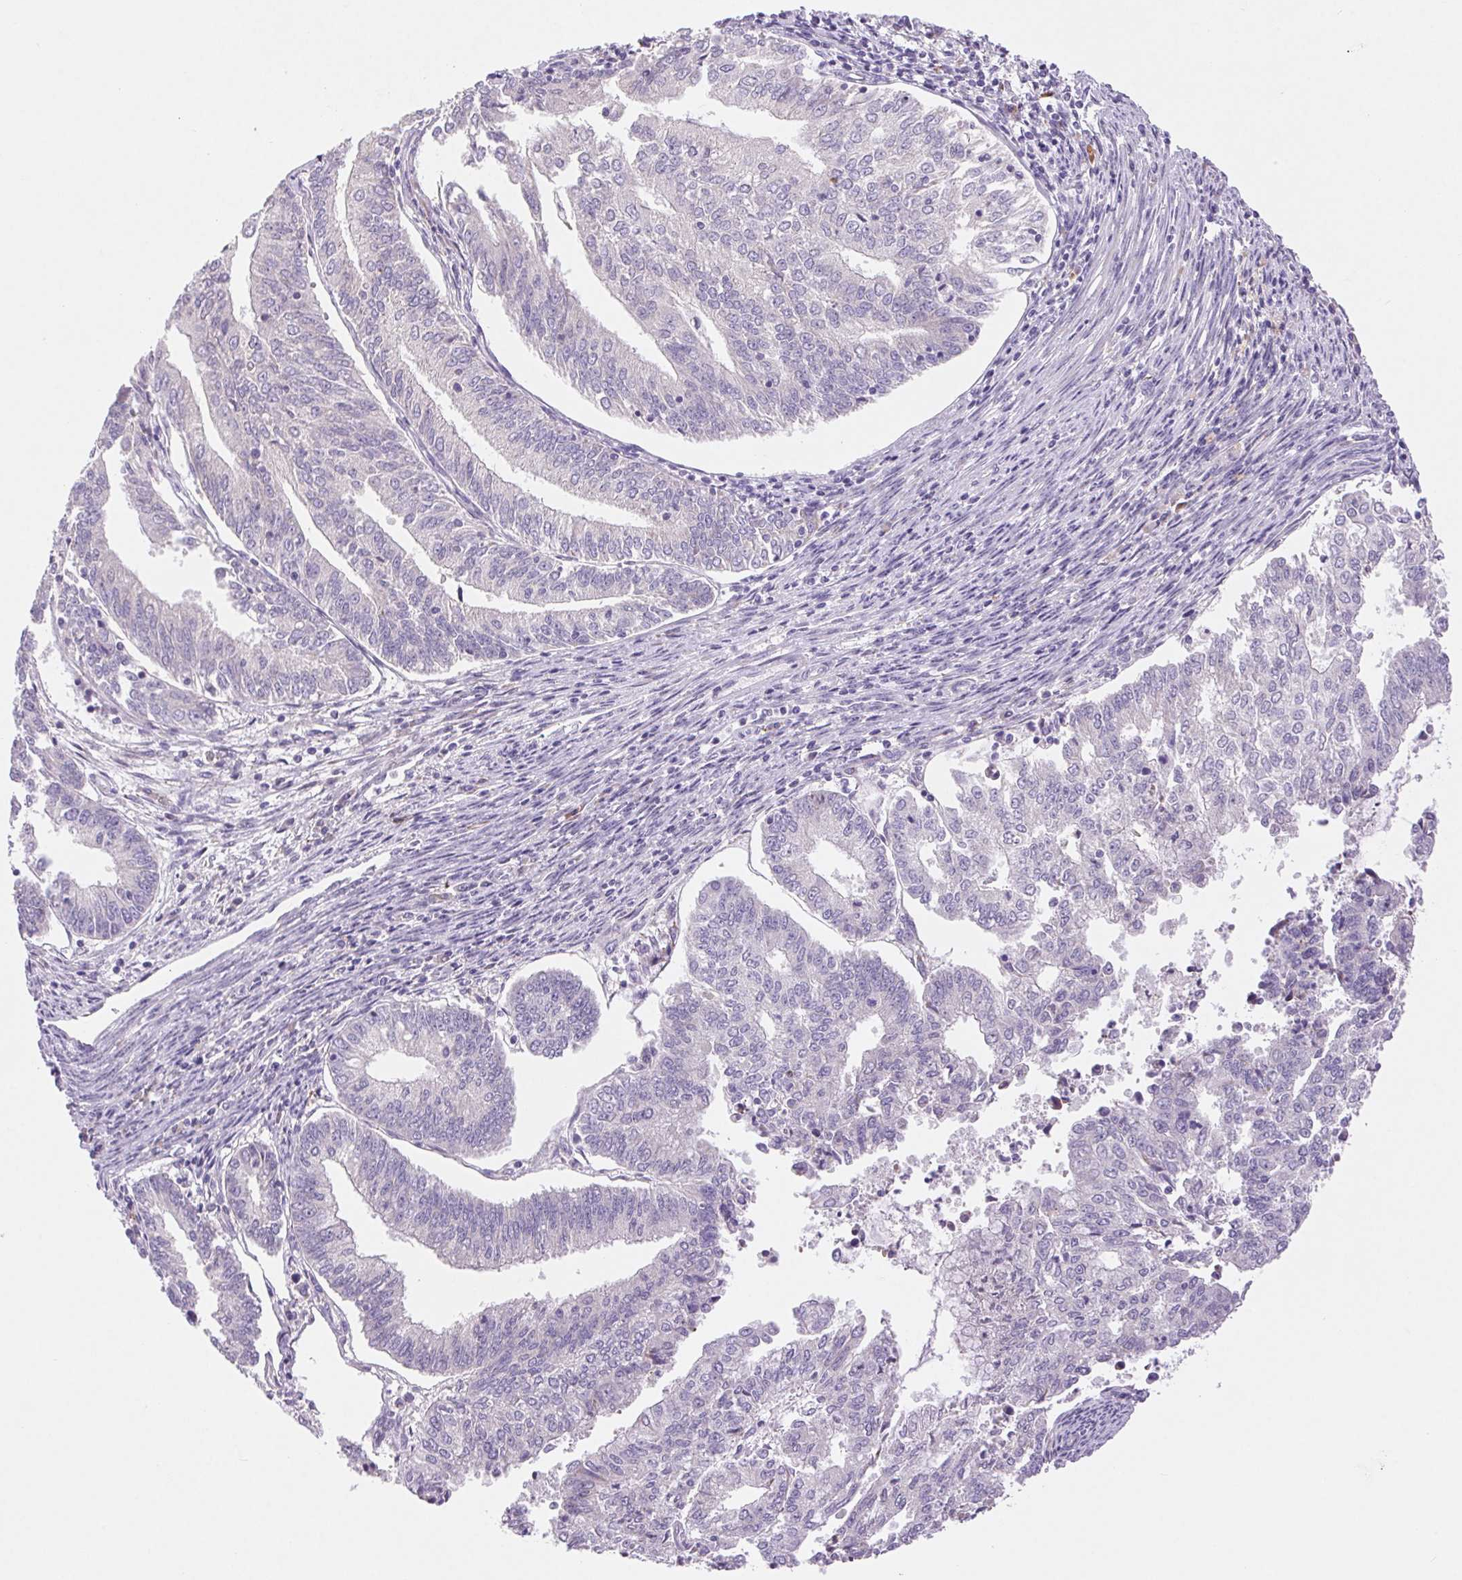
{"staining": {"intensity": "negative", "quantity": "none", "location": "none"}, "tissue": "endometrial cancer", "cell_type": "Tumor cells", "image_type": "cancer", "snomed": [{"axis": "morphology", "description": "Adenocarcinoma, NOS"}, {"axis": "topography", "description": "Endometrium"}], "caption": "DAB (3,3'-diaminobenzidine) immunohistochemical staining of human endometrial adenocarcinoma exhibits no significant positivity in tumor cells.", "gene": "ARHGAP11B", "patient": {"sex": "female", "age": 61}}